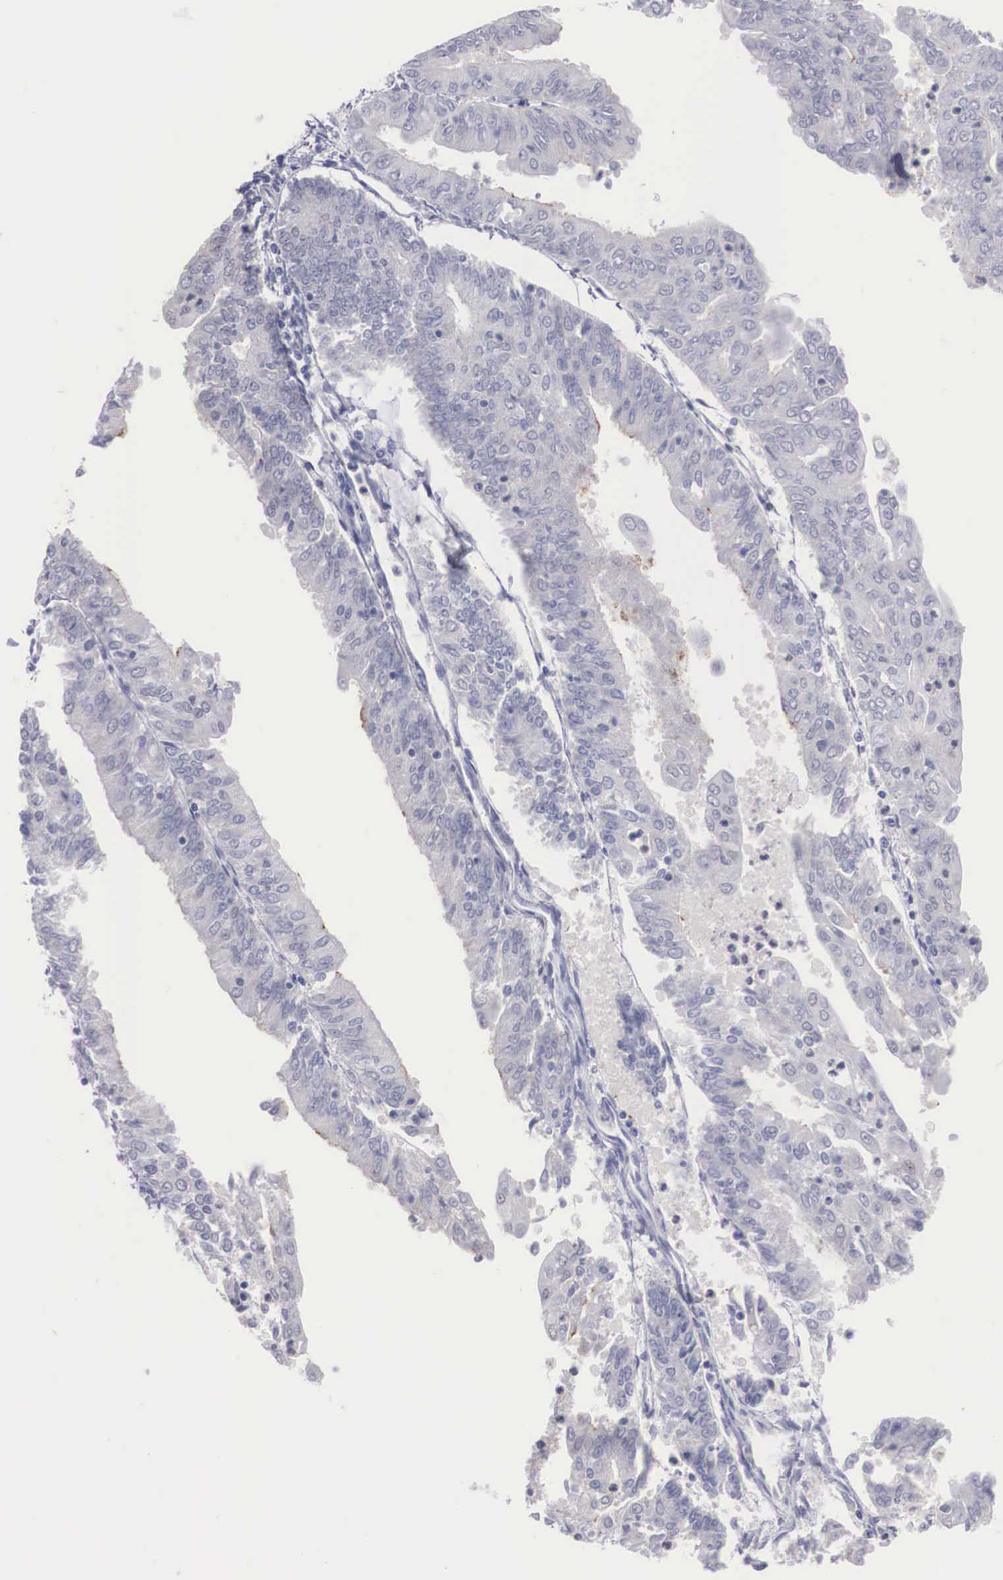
{"staining": {"intensity": "weak", "quantity": "<25%", "location": "cytoplasmic/membranous"}, "tissue": "endometrial cancer", "cell_type": "Tumor cells", "image_type": "cancer", "snomed": [{"axis": "morphology", "description": "Adenocarcinoma, NOS"}, {"axis": "topography", "description": "Endometrium"}], "caption": "IHC photomicrograph of human endometrial adenocarcinoma stained for a protein (brown), which shows no expression in tumor cells.", "gene": "REPS2", "patient": {"sex": "female", "age": 79}}